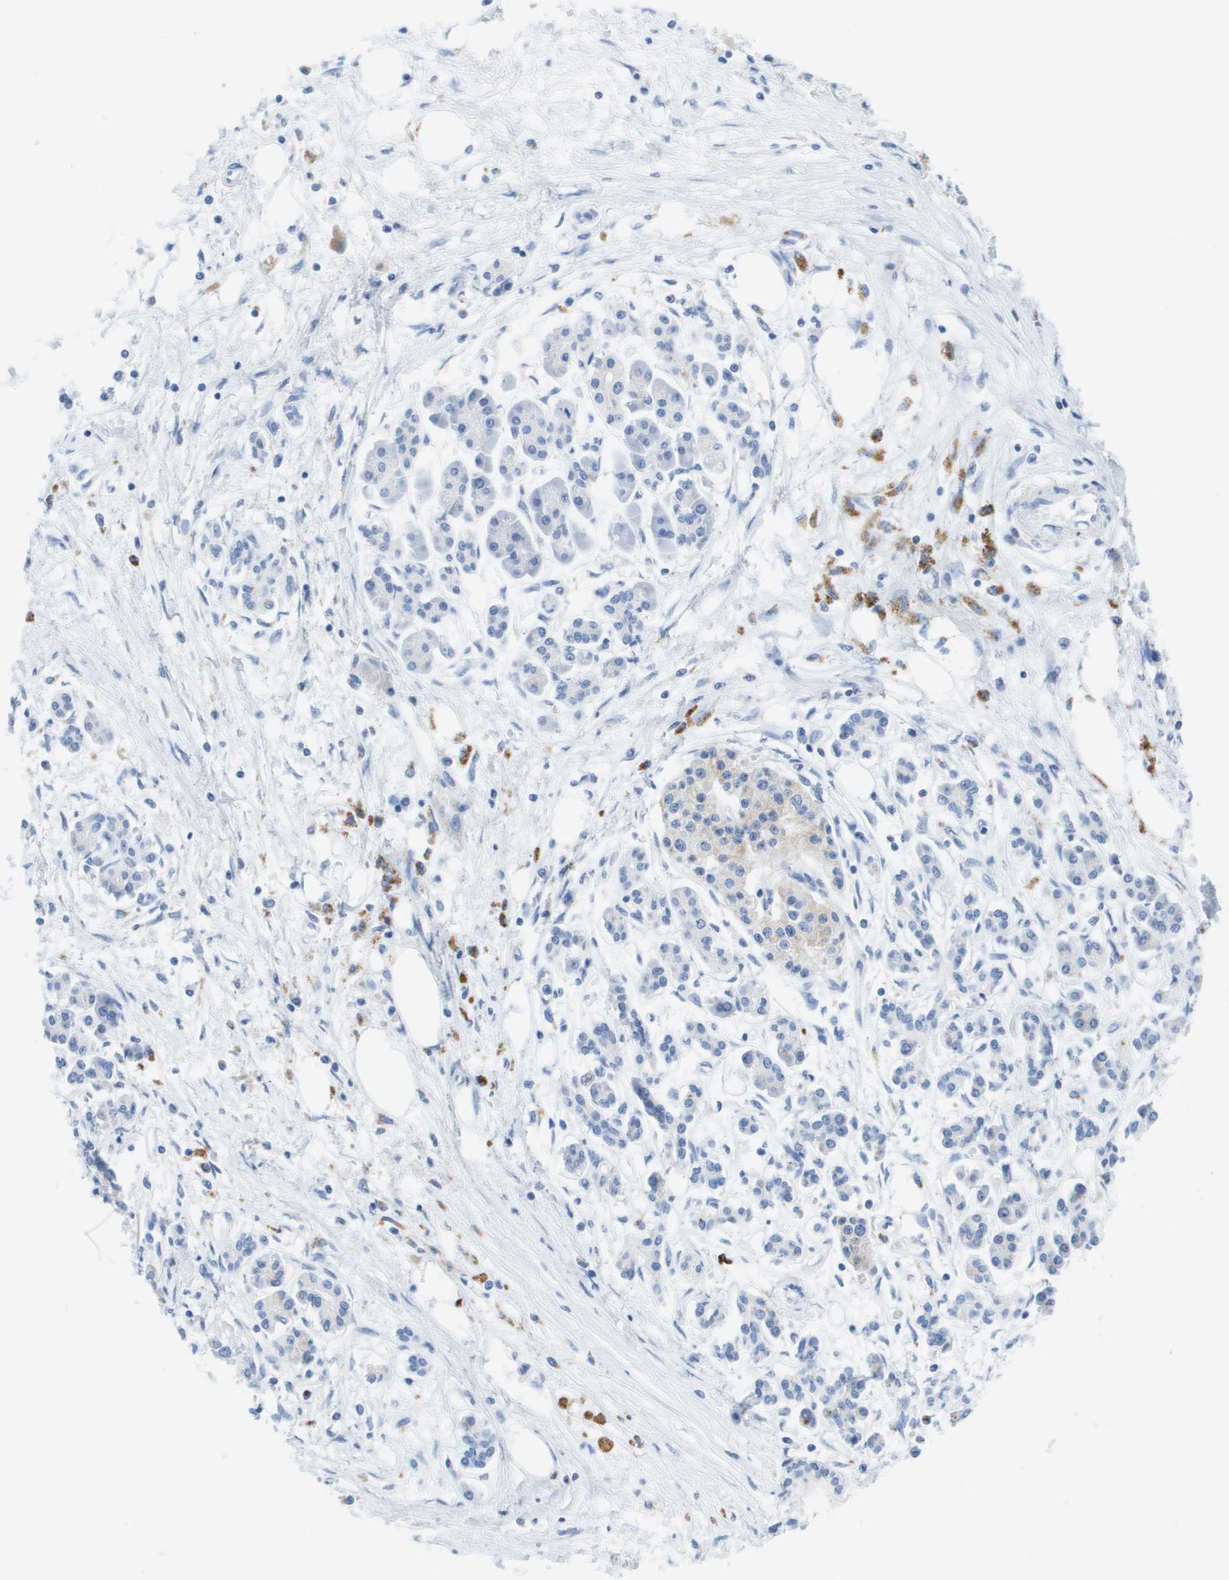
{"staining": {"intensity": "negative", "quantity": "none", "location": "none"}, "tissue": "pancreatic cancer", "cell_type": "Tumor cells", "image_type": "cancer", "snomed": [{"axis": "morphology", "description": "Adenocarcinoma, NOS"}, {"axis": "topography", "description": "Pancreas"}], "caption": "Immunohistochemistry (IHC) of pancreatic cancer displays no positivity in tumor cells.", "gene": "MS4A1", "patient": {"sex": "female", "age": 77}}